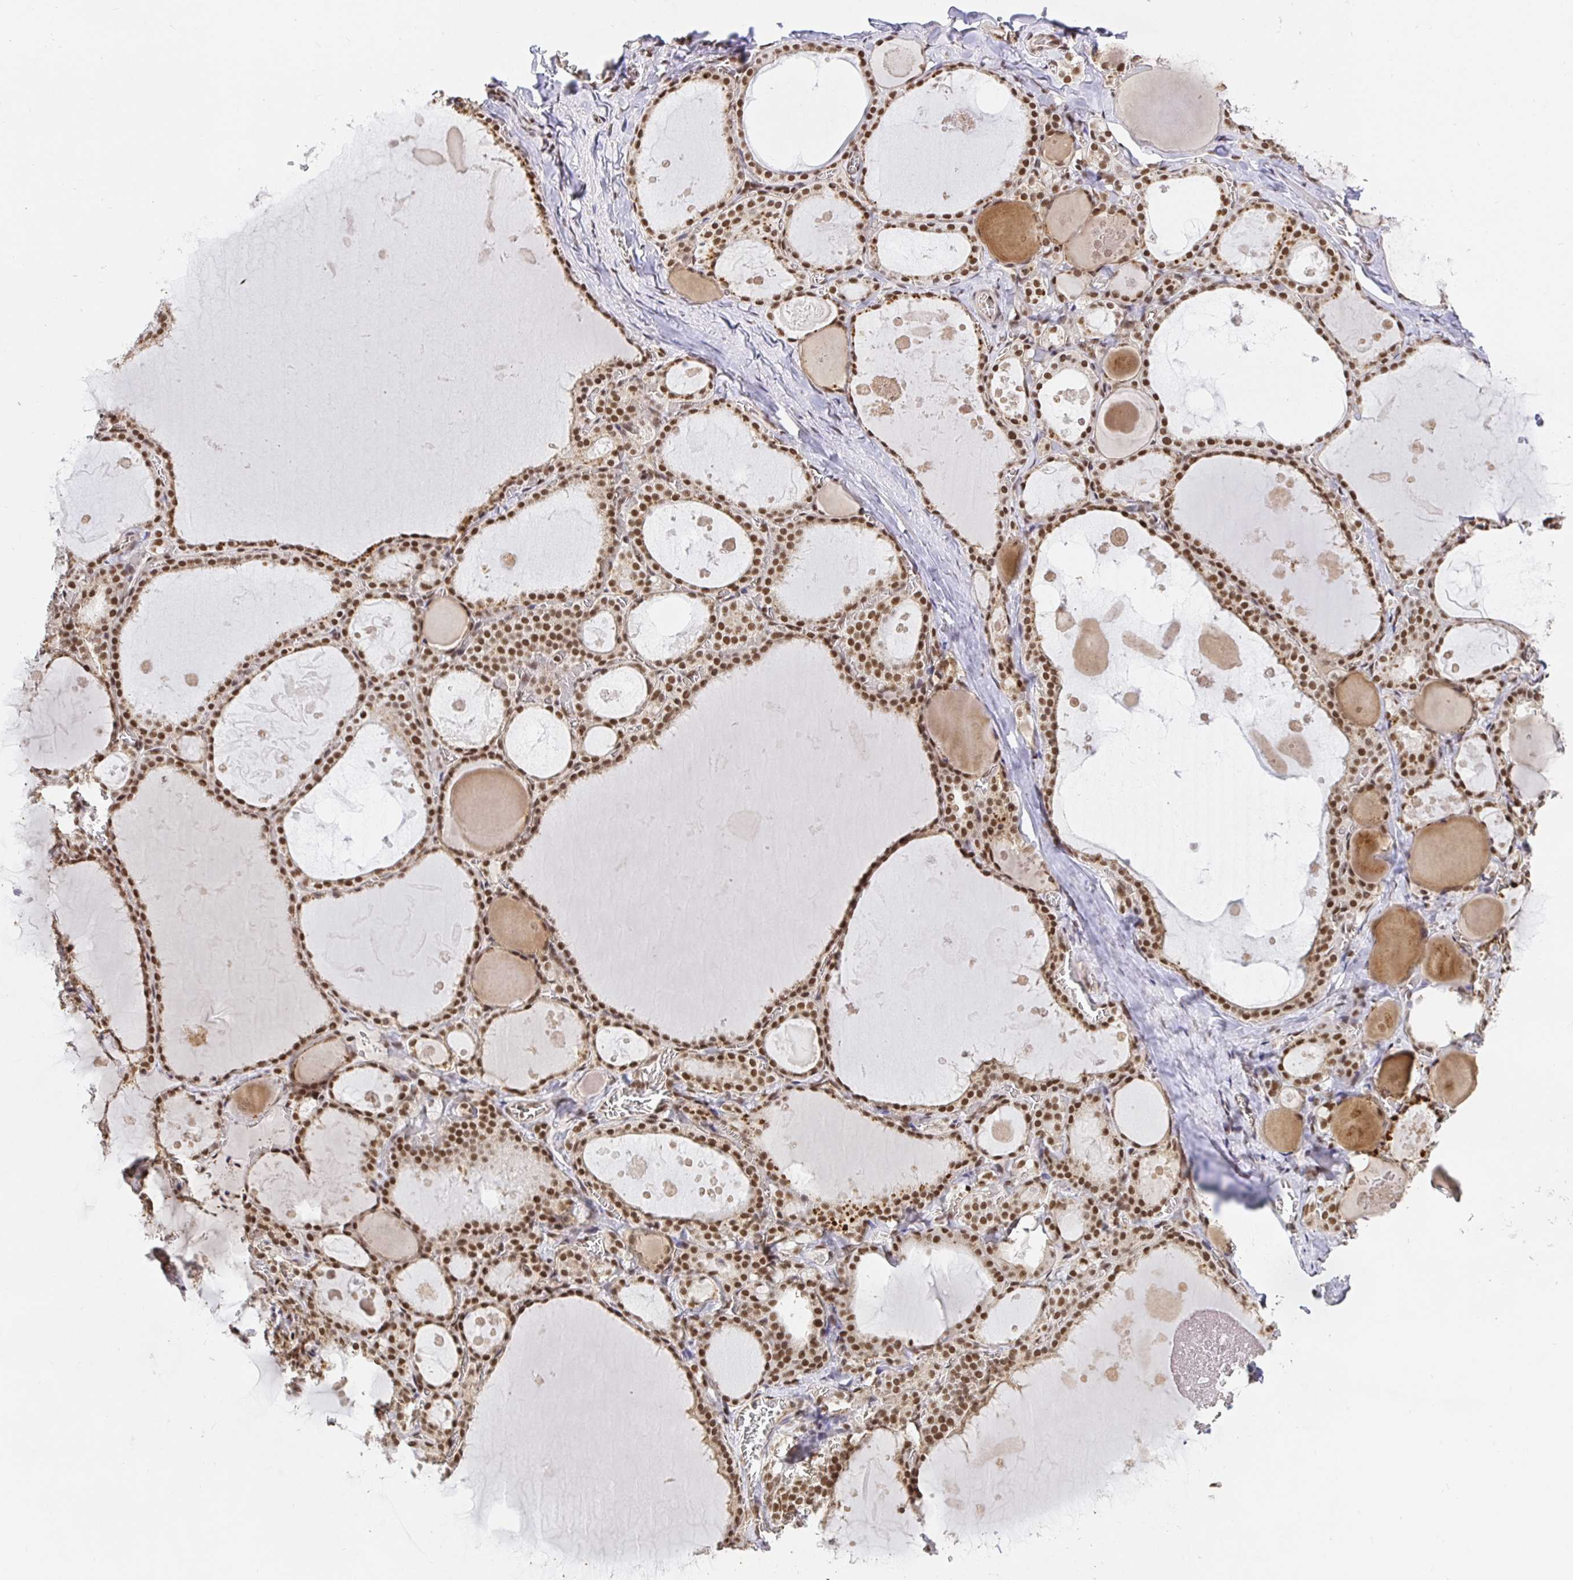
{"staining": {"intensity": "strong", "quantity": ">75%", "location": "nuclear"}, "tissue": "thyroid gland", "cell_type": "Glandular cells", "image_type": "normal", "snomed": [{"axis": "morphology", "description": "Normal tissue, NOS"}, {"axis": "topography", "description": "Thyroid gland"}], "caption": "Thyroid gland stained for a protein exhibits strong nuclear positivity in glandular cells.", "gene": "USF1", "patient": {"sex": "male", "age": 56}}